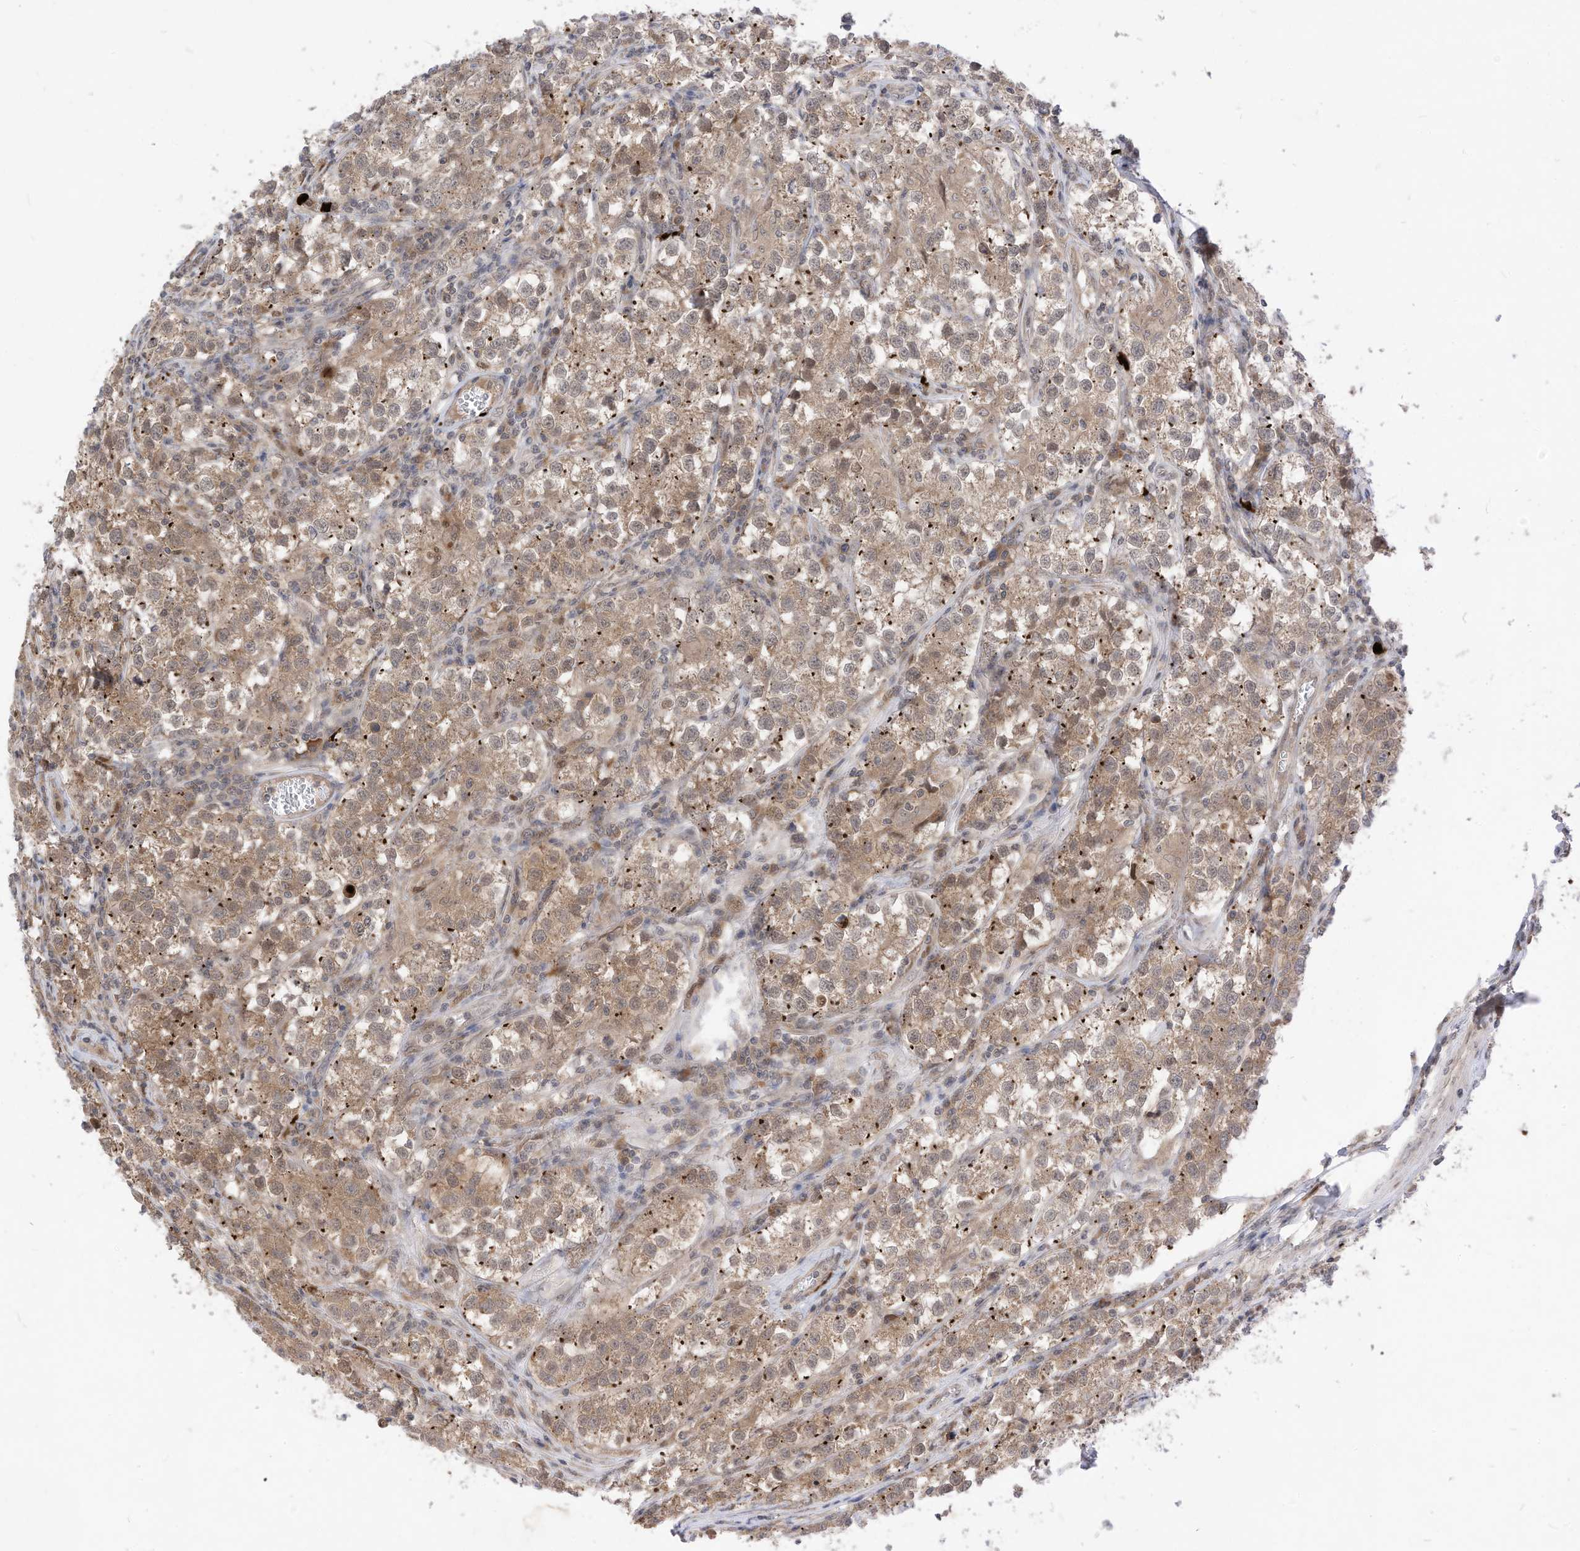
{"staining": {"intensity": "moderate", "quantity": ">75%", "location": "cytoplasmic/membranous"}, "tissue": "testis cancer", "cell_type": "Tumor cells", "image_type": "cancer", "snomed": [{"axis": "morphology", "description": "Seminoma, NOS"}, {"axis": "morphology", "description": "Carcinoma, Embryonal, NOS"}, {"axis": "topography", "description": "Testis"}], "caption": "An IHC photomicrograph of neoplastic tissue is shown. Protein staining in brown highlights moderate cytoplasmic/membranous positivity in embryonal carcinoma (testis) within tumor cells.", "gene": "CNKSR1", "patient": {"sex": "male", "age": 43}}